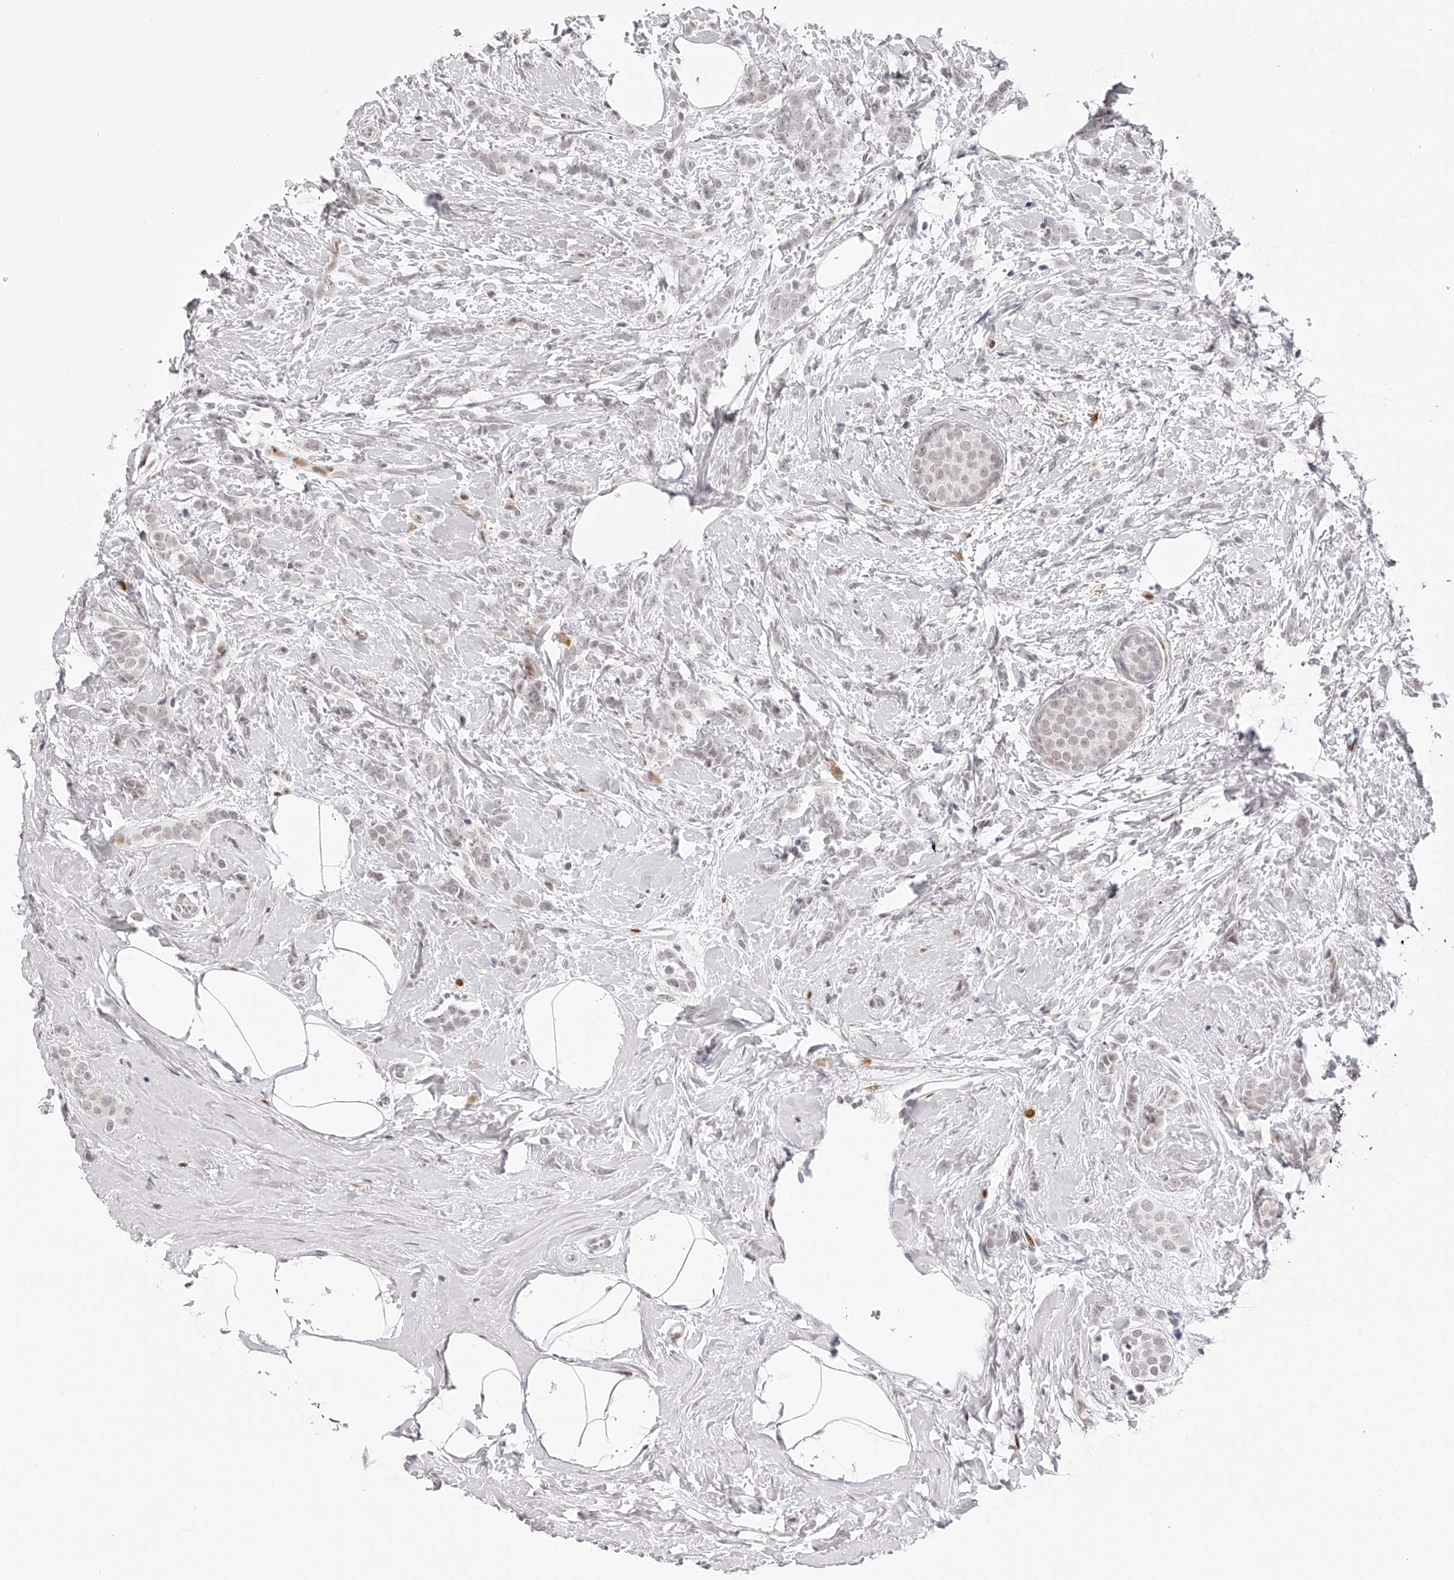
{"staining": {"intensity": "negative", "quantity": "none", "location": "none"}, "tissue": "breast cancer", "cell_type": "Tumor cells", "image_type": "cancer", "snomed": [{"axis": "morphology", "description": "Lobular carcinoma, in situ"}, {"axis": "morphology", "description": "Lobular carcinoma"}, {"axis": "topography", "description": "Breast"}], "caption": "The immunohistochemistry photomicrograph has no significant positivity in tumor cells of lobular carcinoma in situ (breast) tissue.", "gene": "PLEKHG1", "patient": {"sex": "female", "age": 41}}